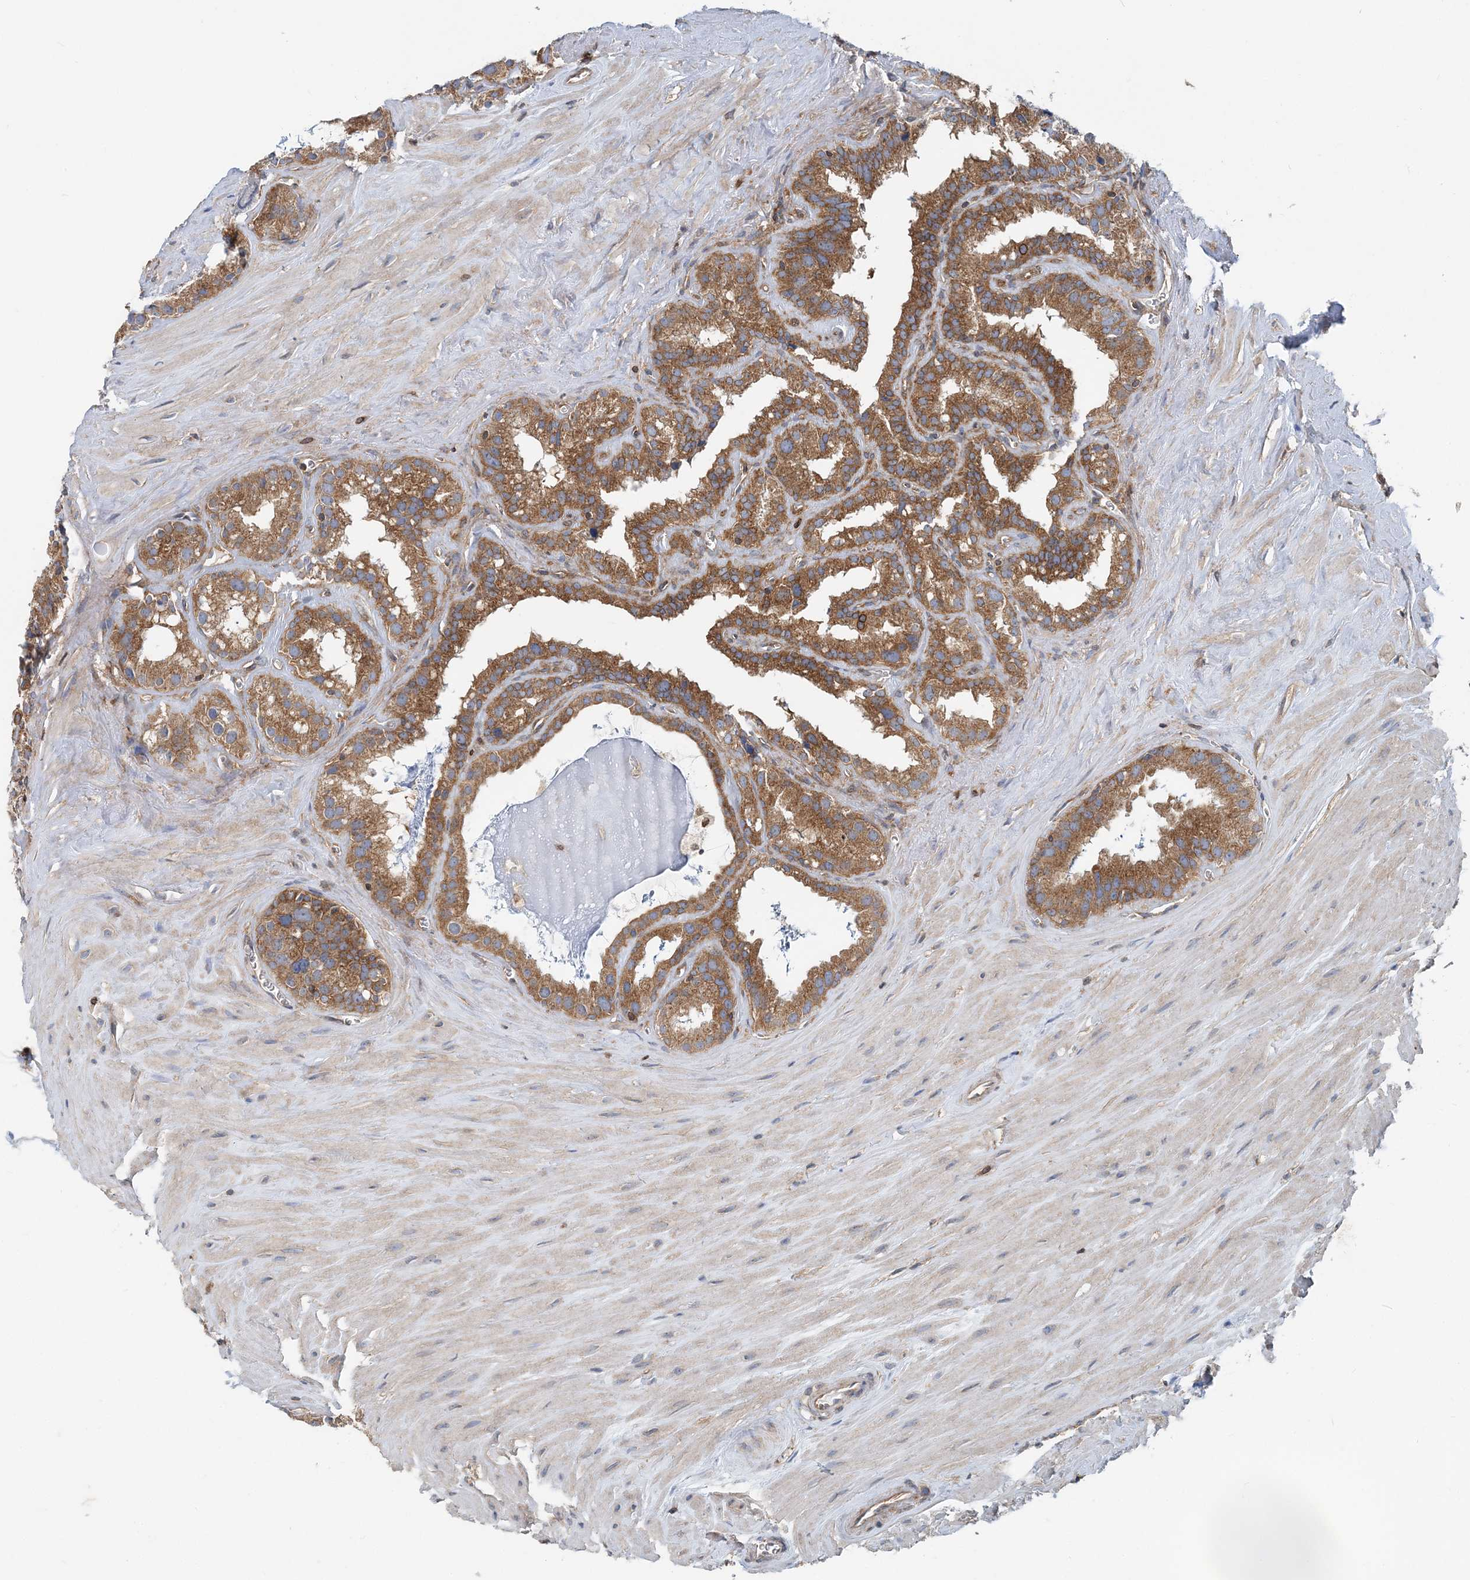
{"staining": {"intensity": "strong", "quantity": ">75%", "location": "cytoplasmic/membranous"}, "tissue": "seminal vesicle", "cell_type": "Glandular cells", "image_type": "normal", "snomed": [{"axis": "morphology", "description": "Normal tissue, NOS"}, {"axis": "topography", "description": "Prostate"}, {"axis": "topography", "description": "Seminal veicle"}], "caption": "Strong cytoplasmic/membranous staining is appreciated in about >75% of glandular cells in benign seminal vesicle. (IHC, brightfield microscopy, high magnification).", "gene": "MOB4", "patient": {"sex": "male", "age": 59}}